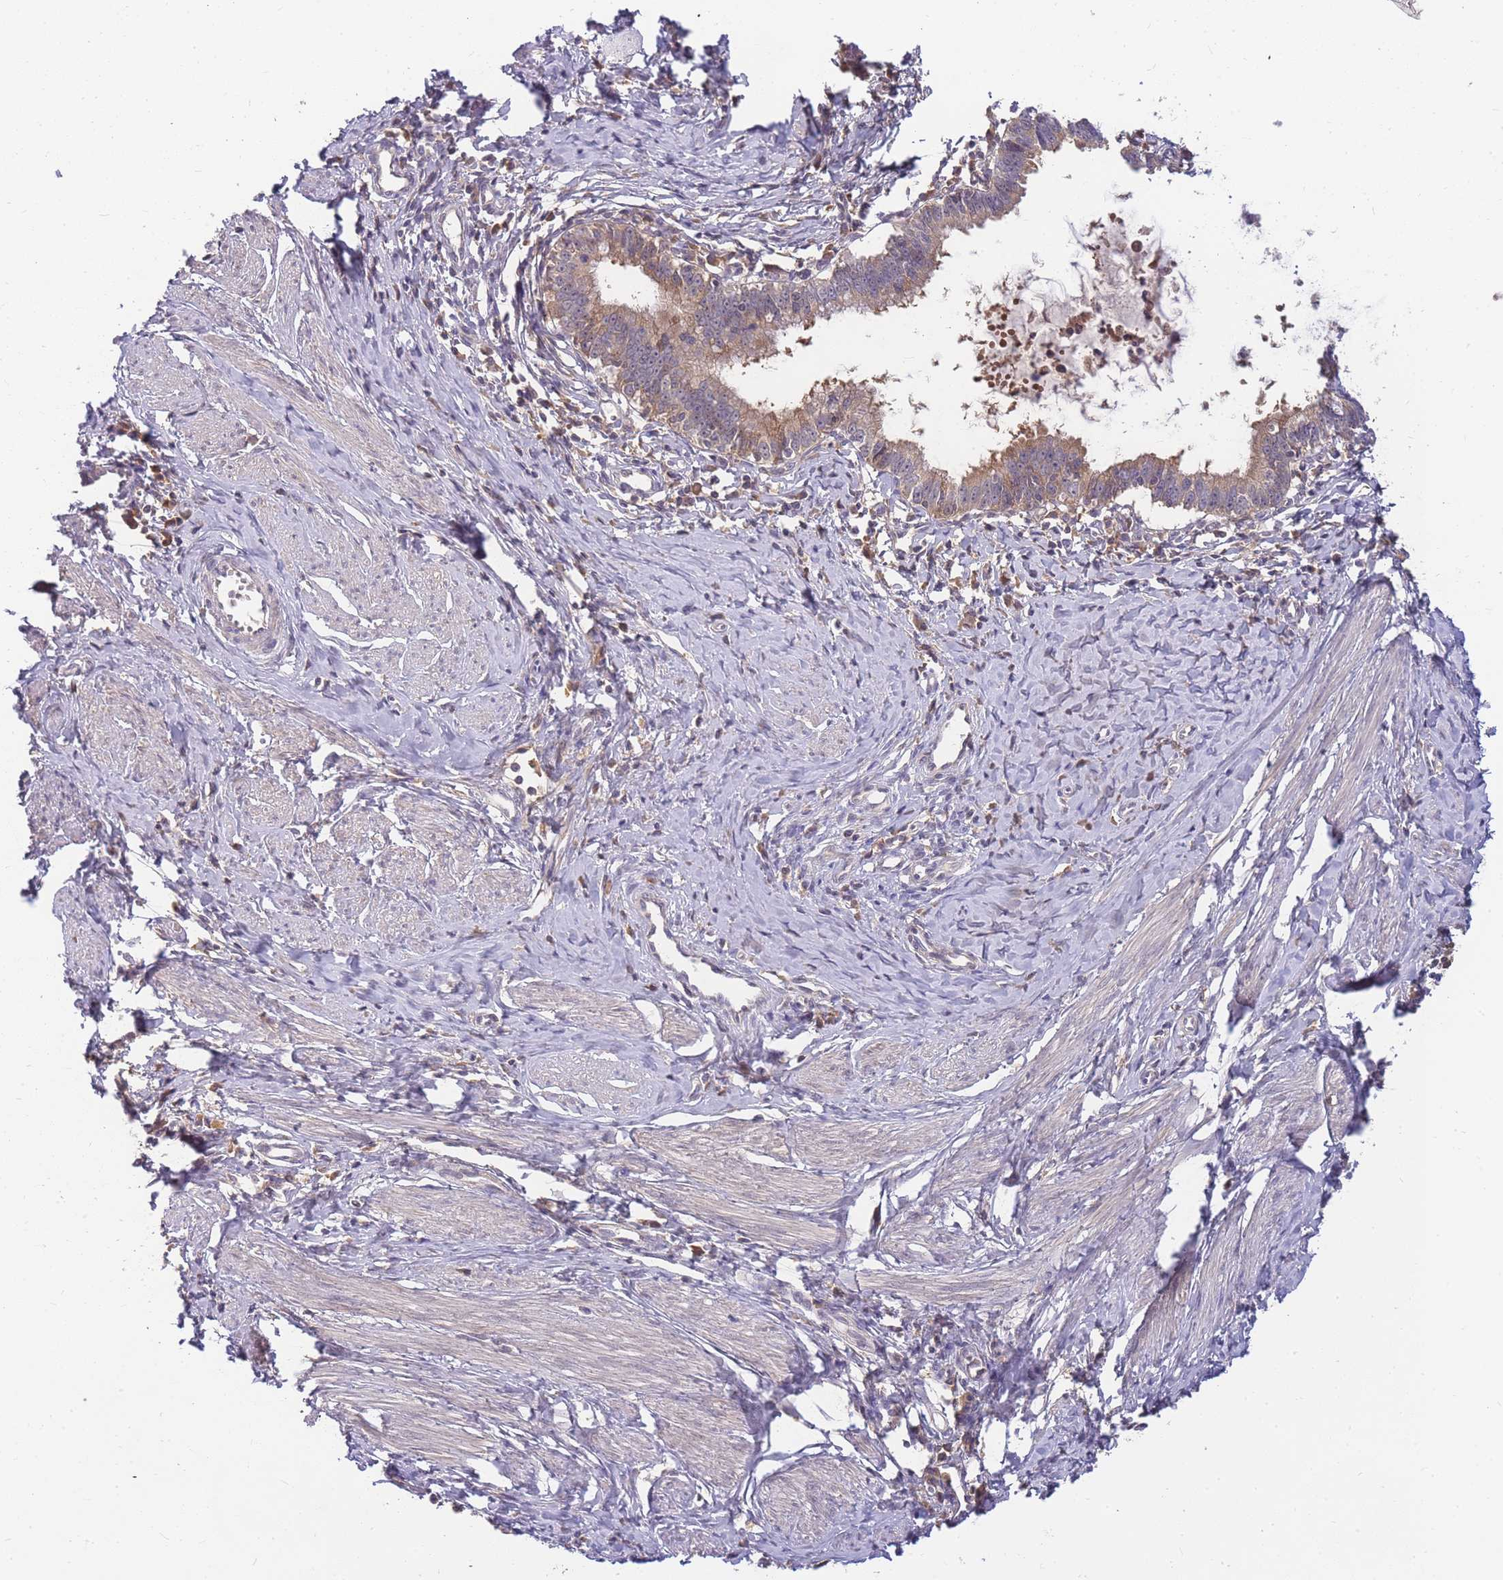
{"staining": {"intensity": "weak", "quantity": ">75%", "location": "cytoplasmic/membranous"}, "tissue": "cervical cancer", "cell_type": "Tumor cells", "image_type": "cancer", "snomed": [{"axis": "morphology", "description": "Adenocarcinoma, NOS"}, {"axis": "topography", "description": "Cervix"}], "caption": "This is an image of IHC staining of cervical cancer (adenocarcinoma), which shows weak positivity in the cytoplasmic/membranous of tumor cells.", "gene": "ZNF577", "patient": {"sex": "female", "age": 36}}